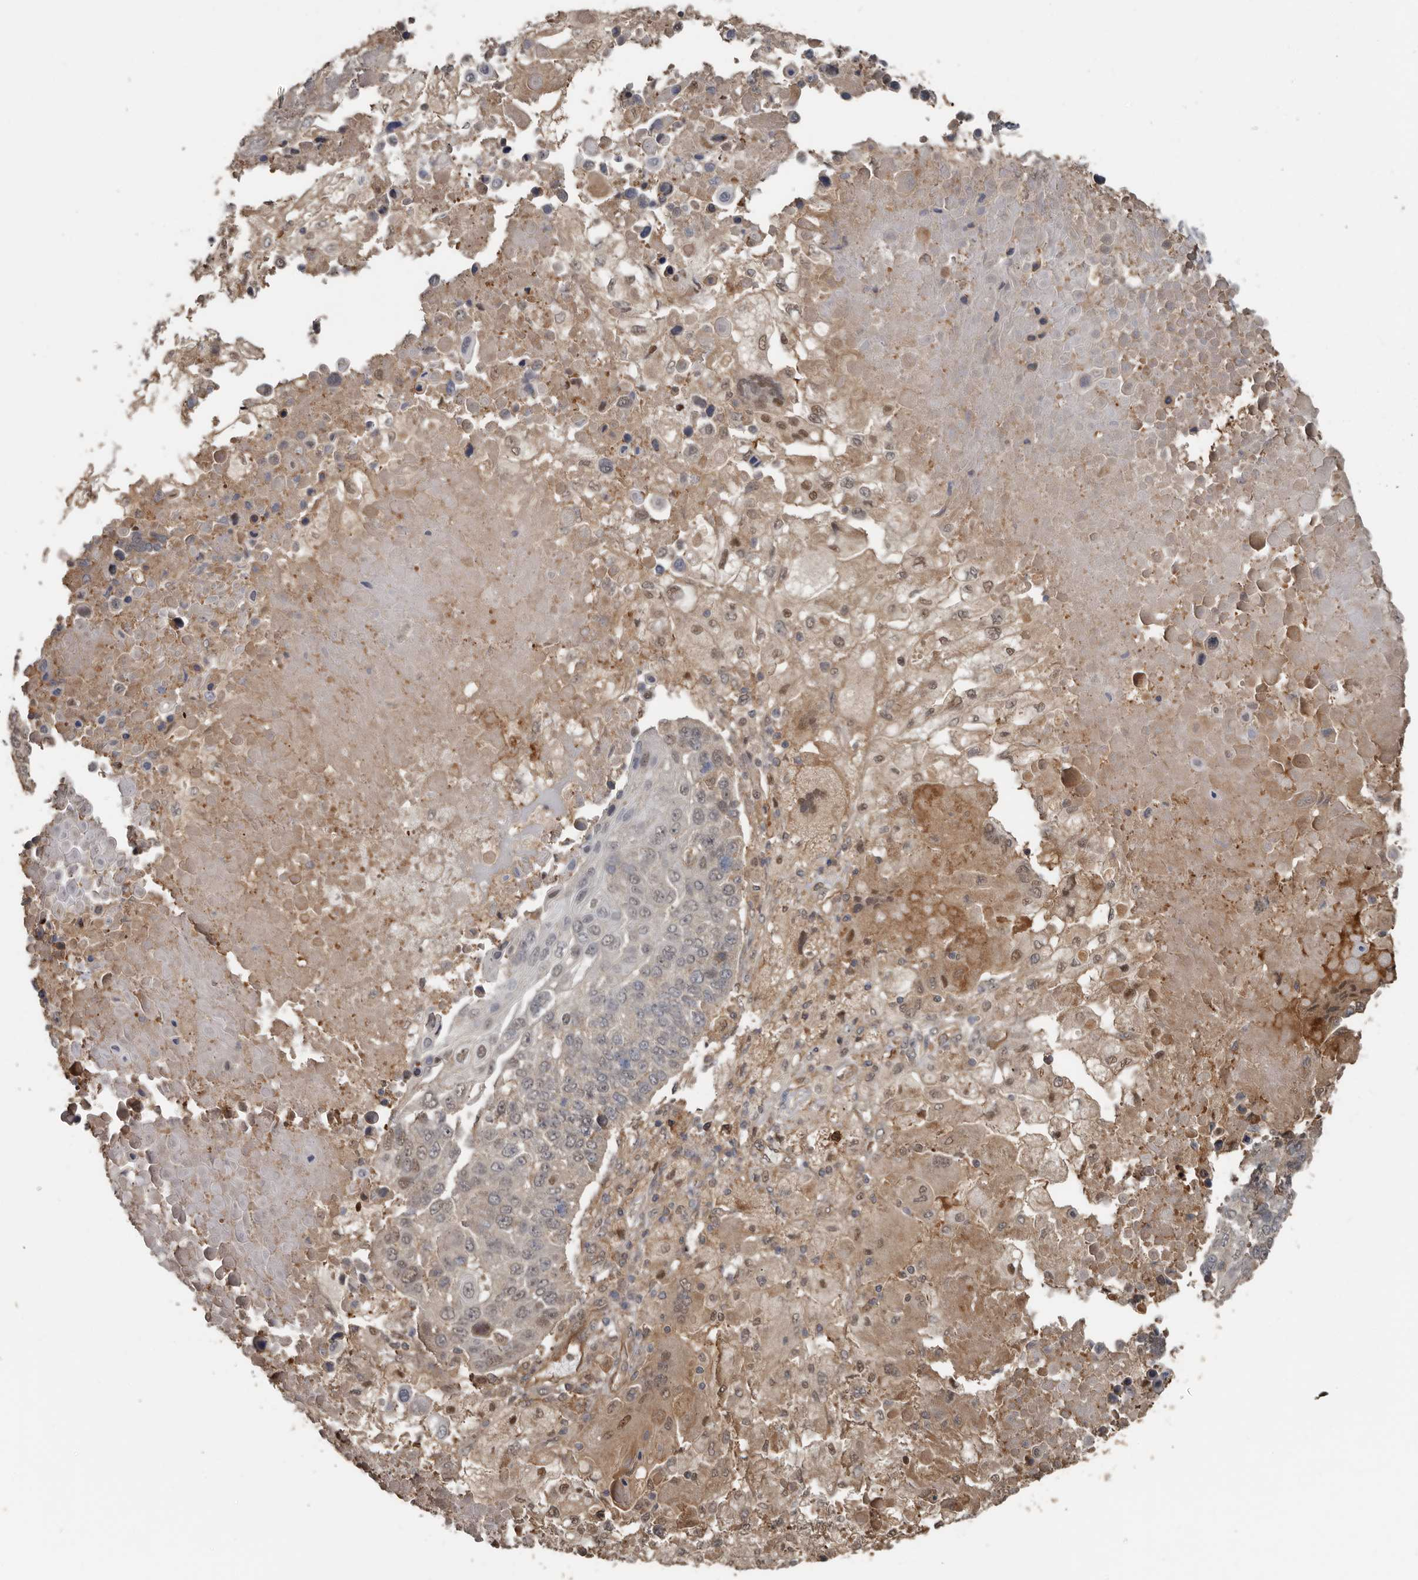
{"staining": {"intensity": "weak", "quantity": "<25%", "location": "cytoplasmic/membranous,nuclear"}, "tissue": "lung cancer", "cell_type": "Tumor cells", "image_type": "cancer", "snomed": [{"axis": "morphology", "description": "Squamous cell carcinoma, NOS"}, {"axis": "topography", "description": "Lung"}], "caption": "Human lung squamous cell carcinoma stained for a protein using IHC exhibits no expression in tumor cells.", "gene": "EXOC3L1", "patient": {"sex": "male", "age": 66}}